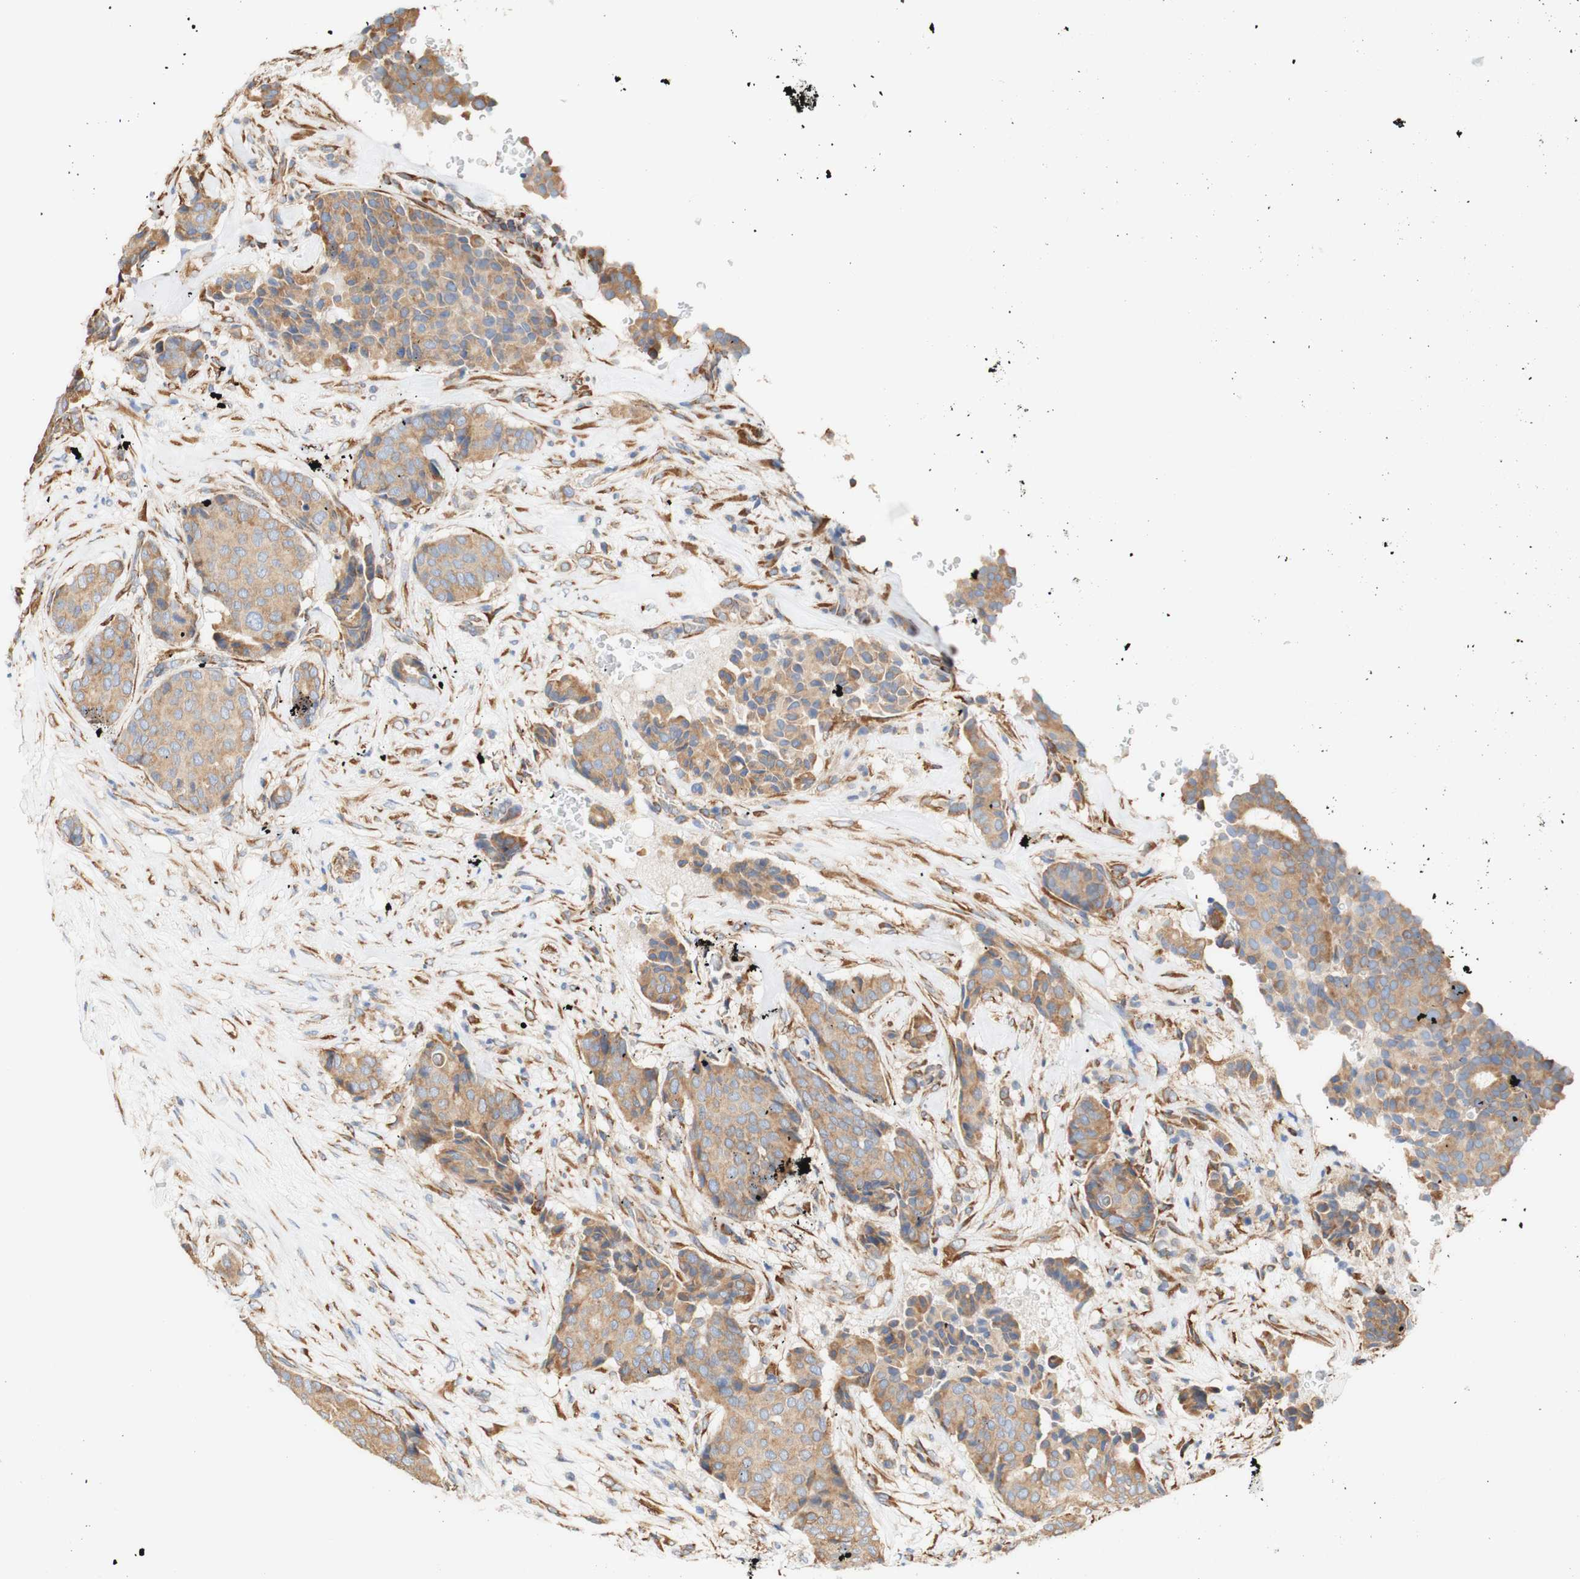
{"staining": {"intensity": "moderate", "quantity": ">75%", "location": "cytoplasmic/membranous"}, "tissue": "breast cancer", "cell_type": "Tumor cells", "image_type": "cancer", "snomed": [{"axis": "morphology", "description": "Duct carcinoma"}, {"axis": "topography", "description": "Breast"}], "caption": "High-magnification brightfield microscopy of breast invasive ductal carcinoma stained with DAB (3,3'-diaminobenzidine) (brown) and counterstained with hematoxylin (blue). tumor cells exhibit moderate cytoplasmic/membranous expression is appreciated in about>75% of cells. (IHC, brightfield microscopy, high magnification).", "gene": "EIF2AK4", "patient": {"sex": "female", "age": 75}}